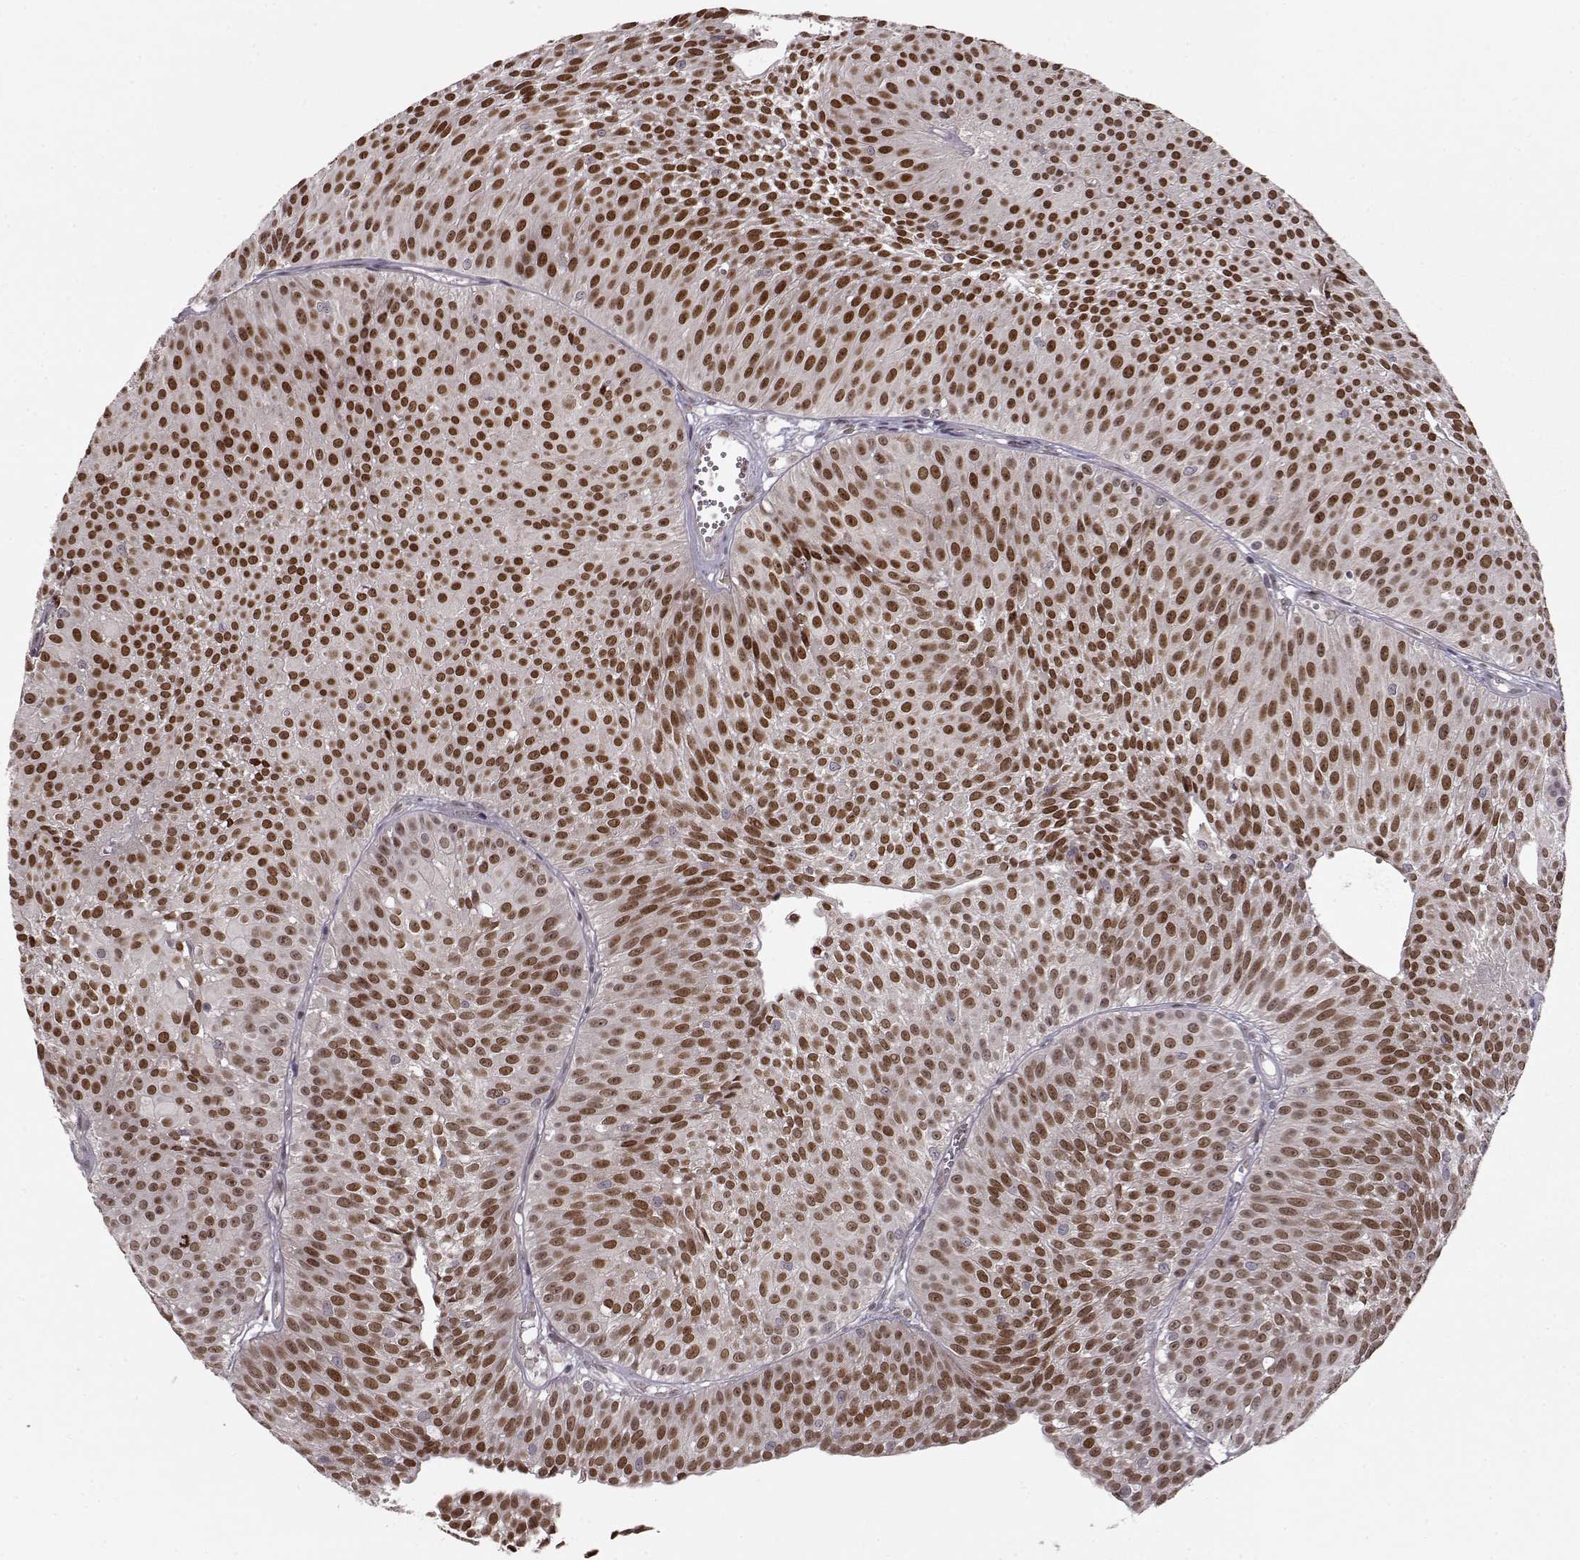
{"staining": {"intensity": "moderate", "quantity": ">75%", "location": "nuclear"}, "tissue": "urothelial cancer", "cell_type": "Tumor cells", "image_type": "cancer", "snomed": [{"axis": "morphology", "description": "Urothelial carcinoma, Low grade"}, {"axis": "topography", "description": "Urinary bladder"}], "caption": "DAB (3,3'-diaminobenzidine) immunohistochemical staining of human urothelial cancer reveals moderate nuclear protein positivity in approximately >75% of tumor cells.", "gene": "RAI1", "patient": {"sex": "male", "age": 63}}